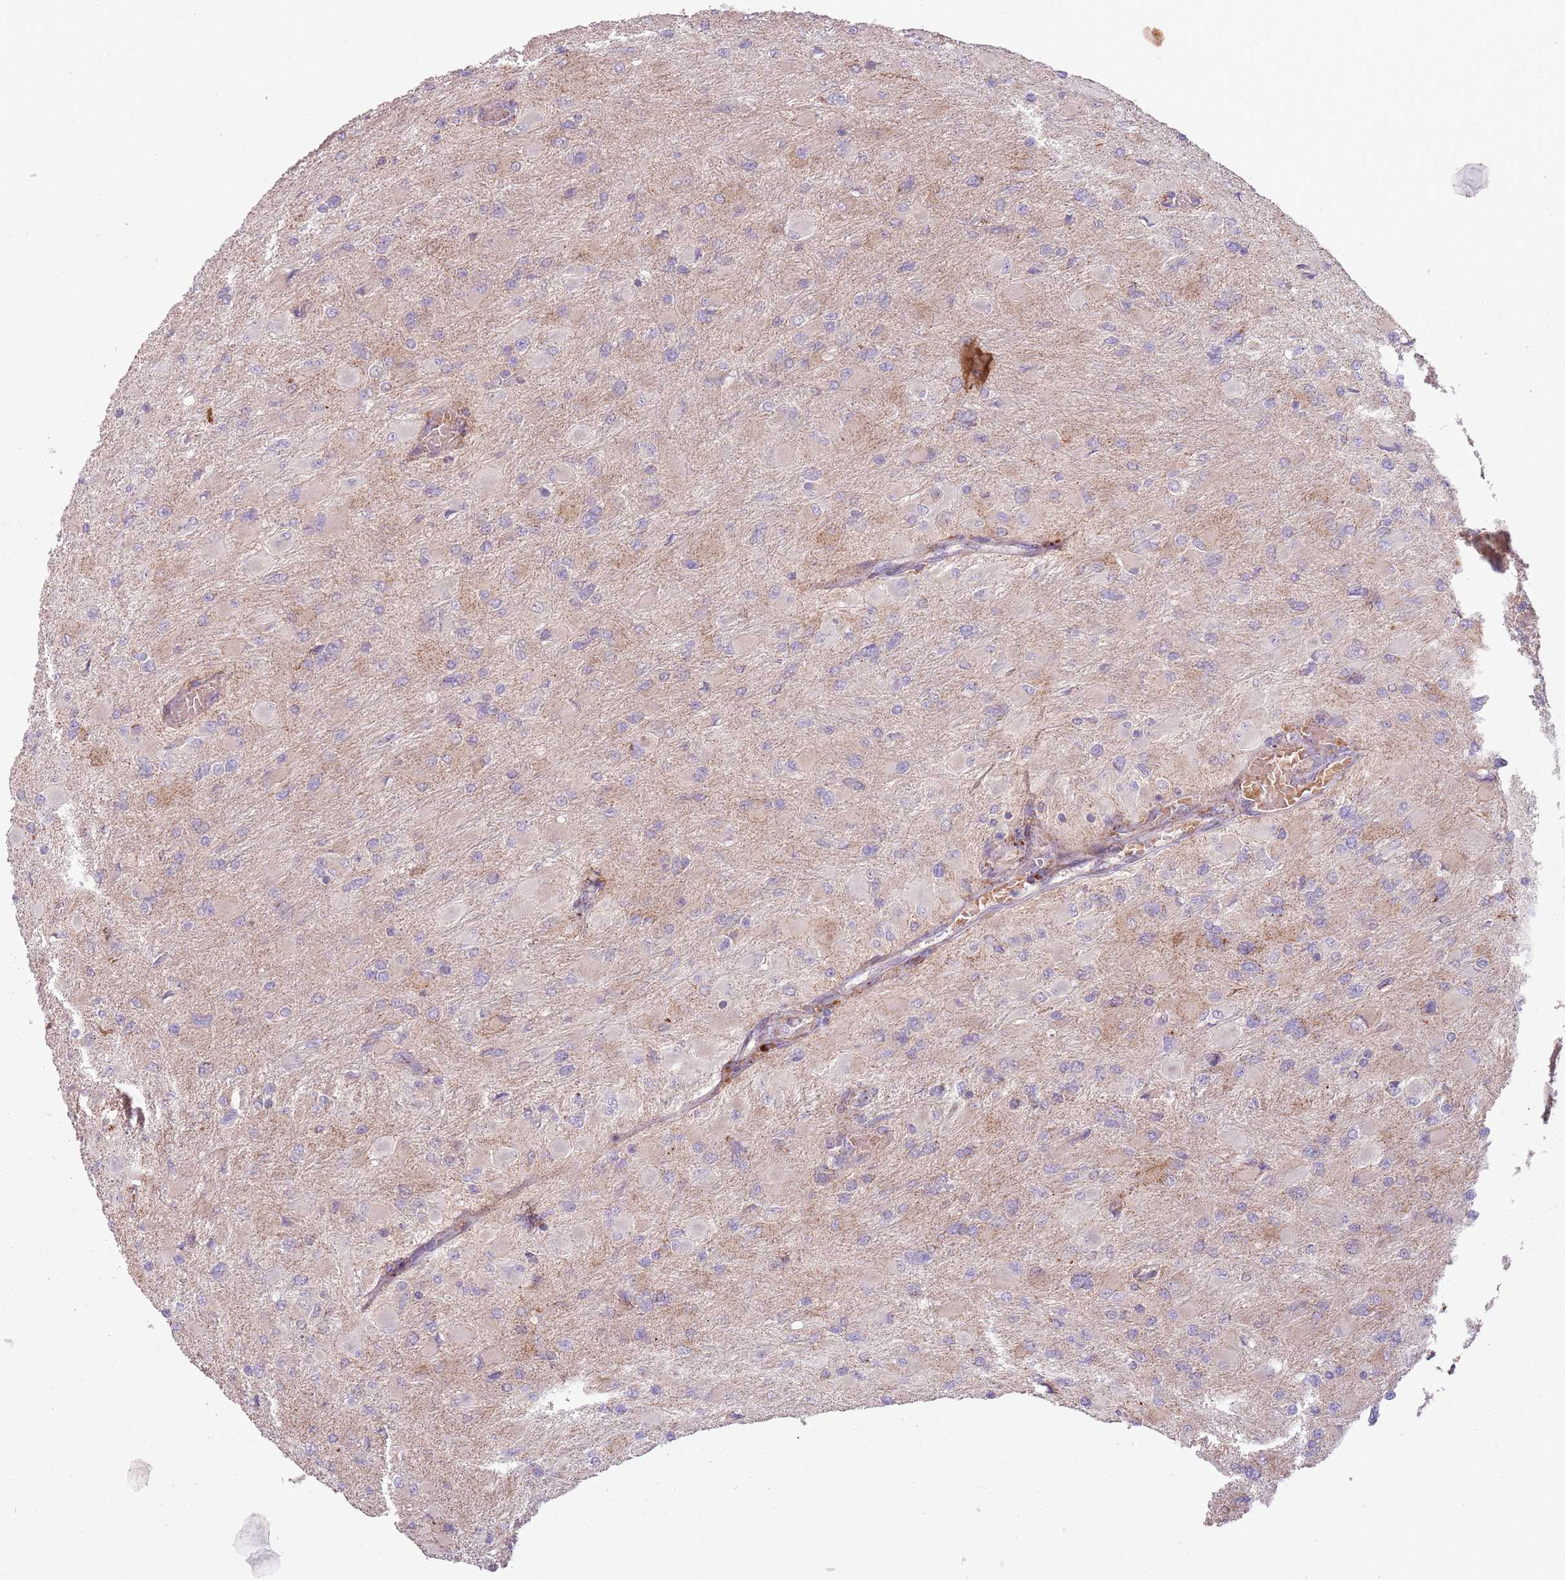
{"staining": {"intensity": "negative", "quantity": "none", "location": "none"}, "tissue": "glioma", "cell_type": "Tumor cells", "image_type": "cancer", "snomed": [{"axis": "morphology", "description": "Glioma, malignant, High grade"}, {"axis": "topography", "description": "Cerebral cortex"}], "caption": "This micrograph is of malignant high-grade glioma stained with immunohistochemistry (IHC) to label a protein in brown with the nuclei are counter-stained blue. There is no expression in tumor cells.", "gene": "ZNF530", "patient": {"sex": "female", "age": 36}}